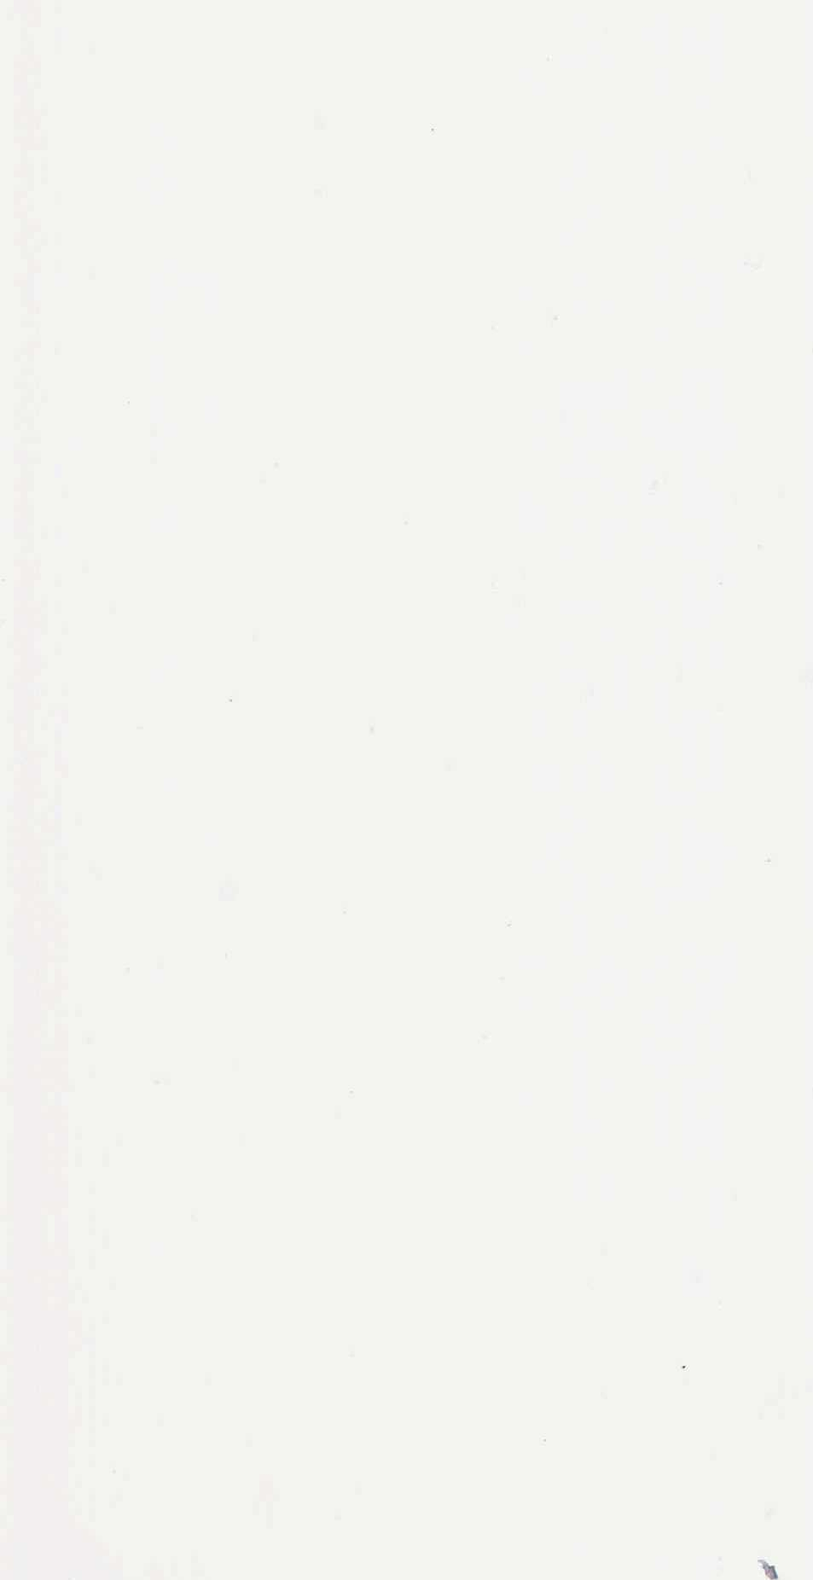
{"staining": {"intensity": "negative", "quantity": "none", "location": "none"}, "tissue": "ovarian cancer", "cell_type": "Tumor cells", "image_type": "cancer", "snomed": [{"axis": "morphology", "description": "Cystadenocarcinoma, mucinous, NOS"}, {"axis": "topography", "description": "Ovary"}], "caption": "Tumor cells show no significant protein expression in mucinous cystadenocarcinoma (ovarian).", "gene": "SH3BP1", "patient": {"sex": "female", "age": 41}}